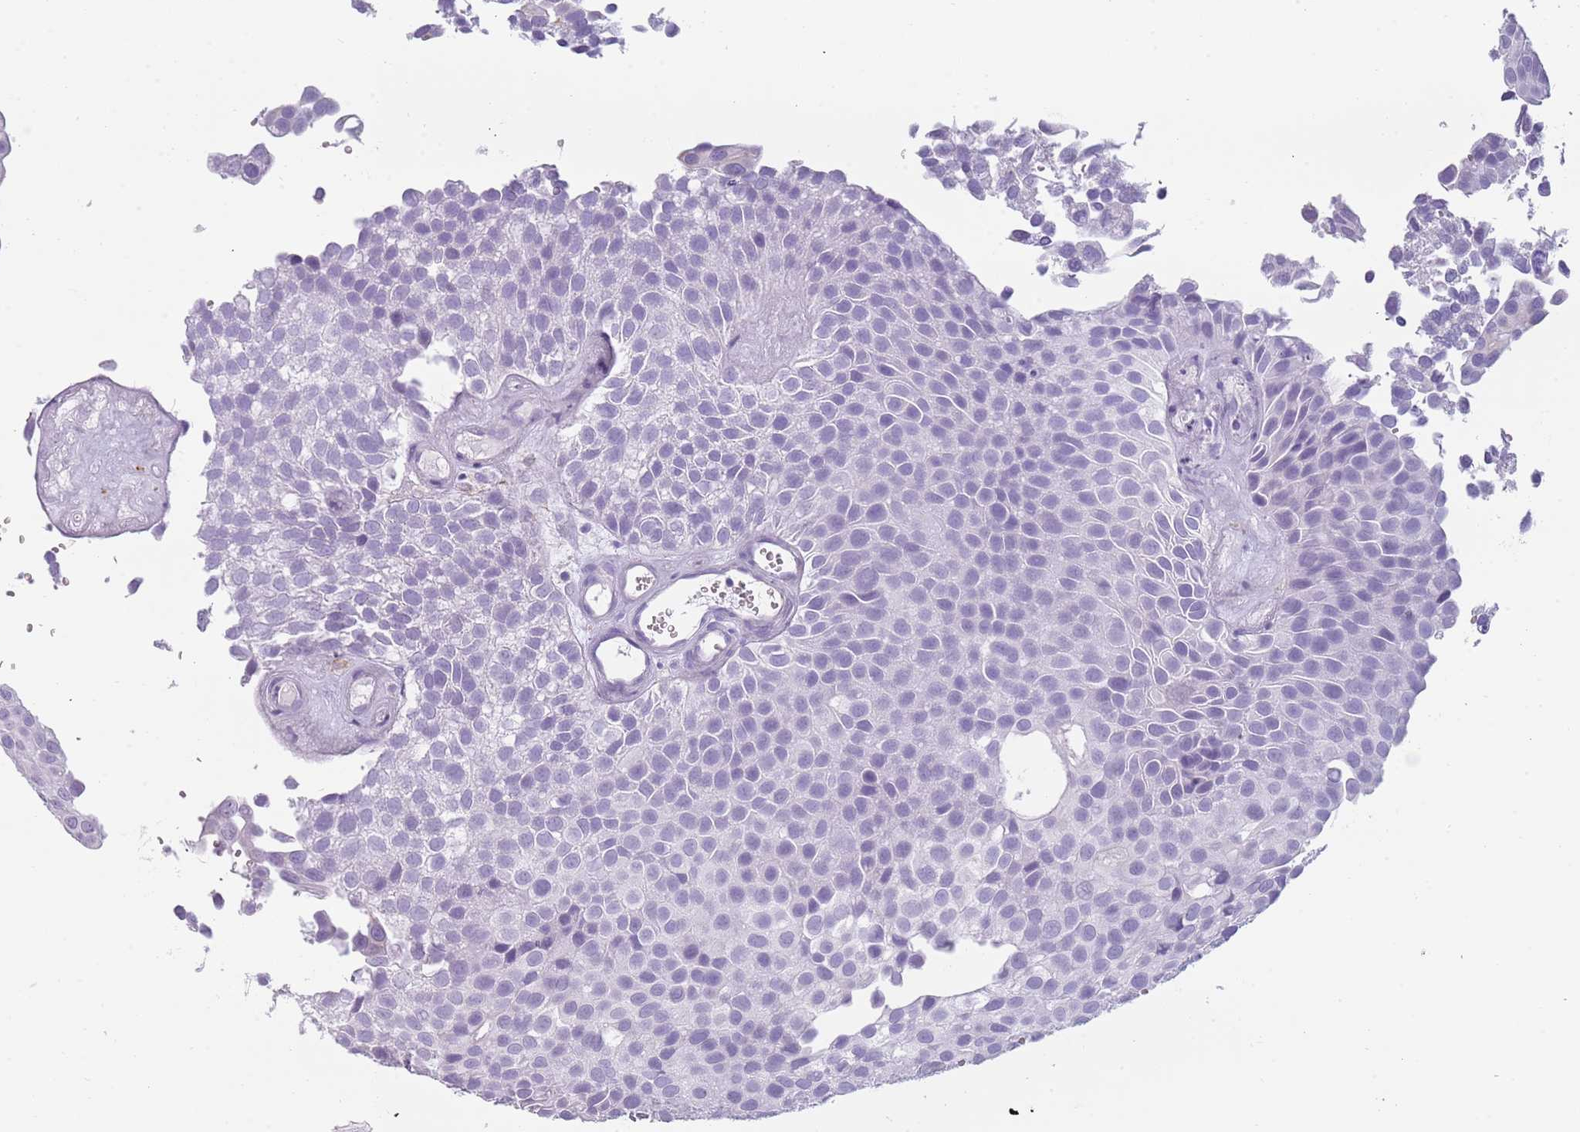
{"staining": {"intensity": "negative", "quantity": "none", "location": "none"}, "tissue": "urothelial cancer", "cell_type": "Tumor cells", "image_type": "cancer", "snomed": [{"axis": "morphology", "description": "Urothelial carcinoma, Low grade"}, {"axis": "topography", "description": "Urinary bladder"}], "caption": "Protein analysis of urothelial cancer shows no significant staining in tumor cells.", "gene": "COLEC12", "patient": {"sex": "male", "age": 88}}